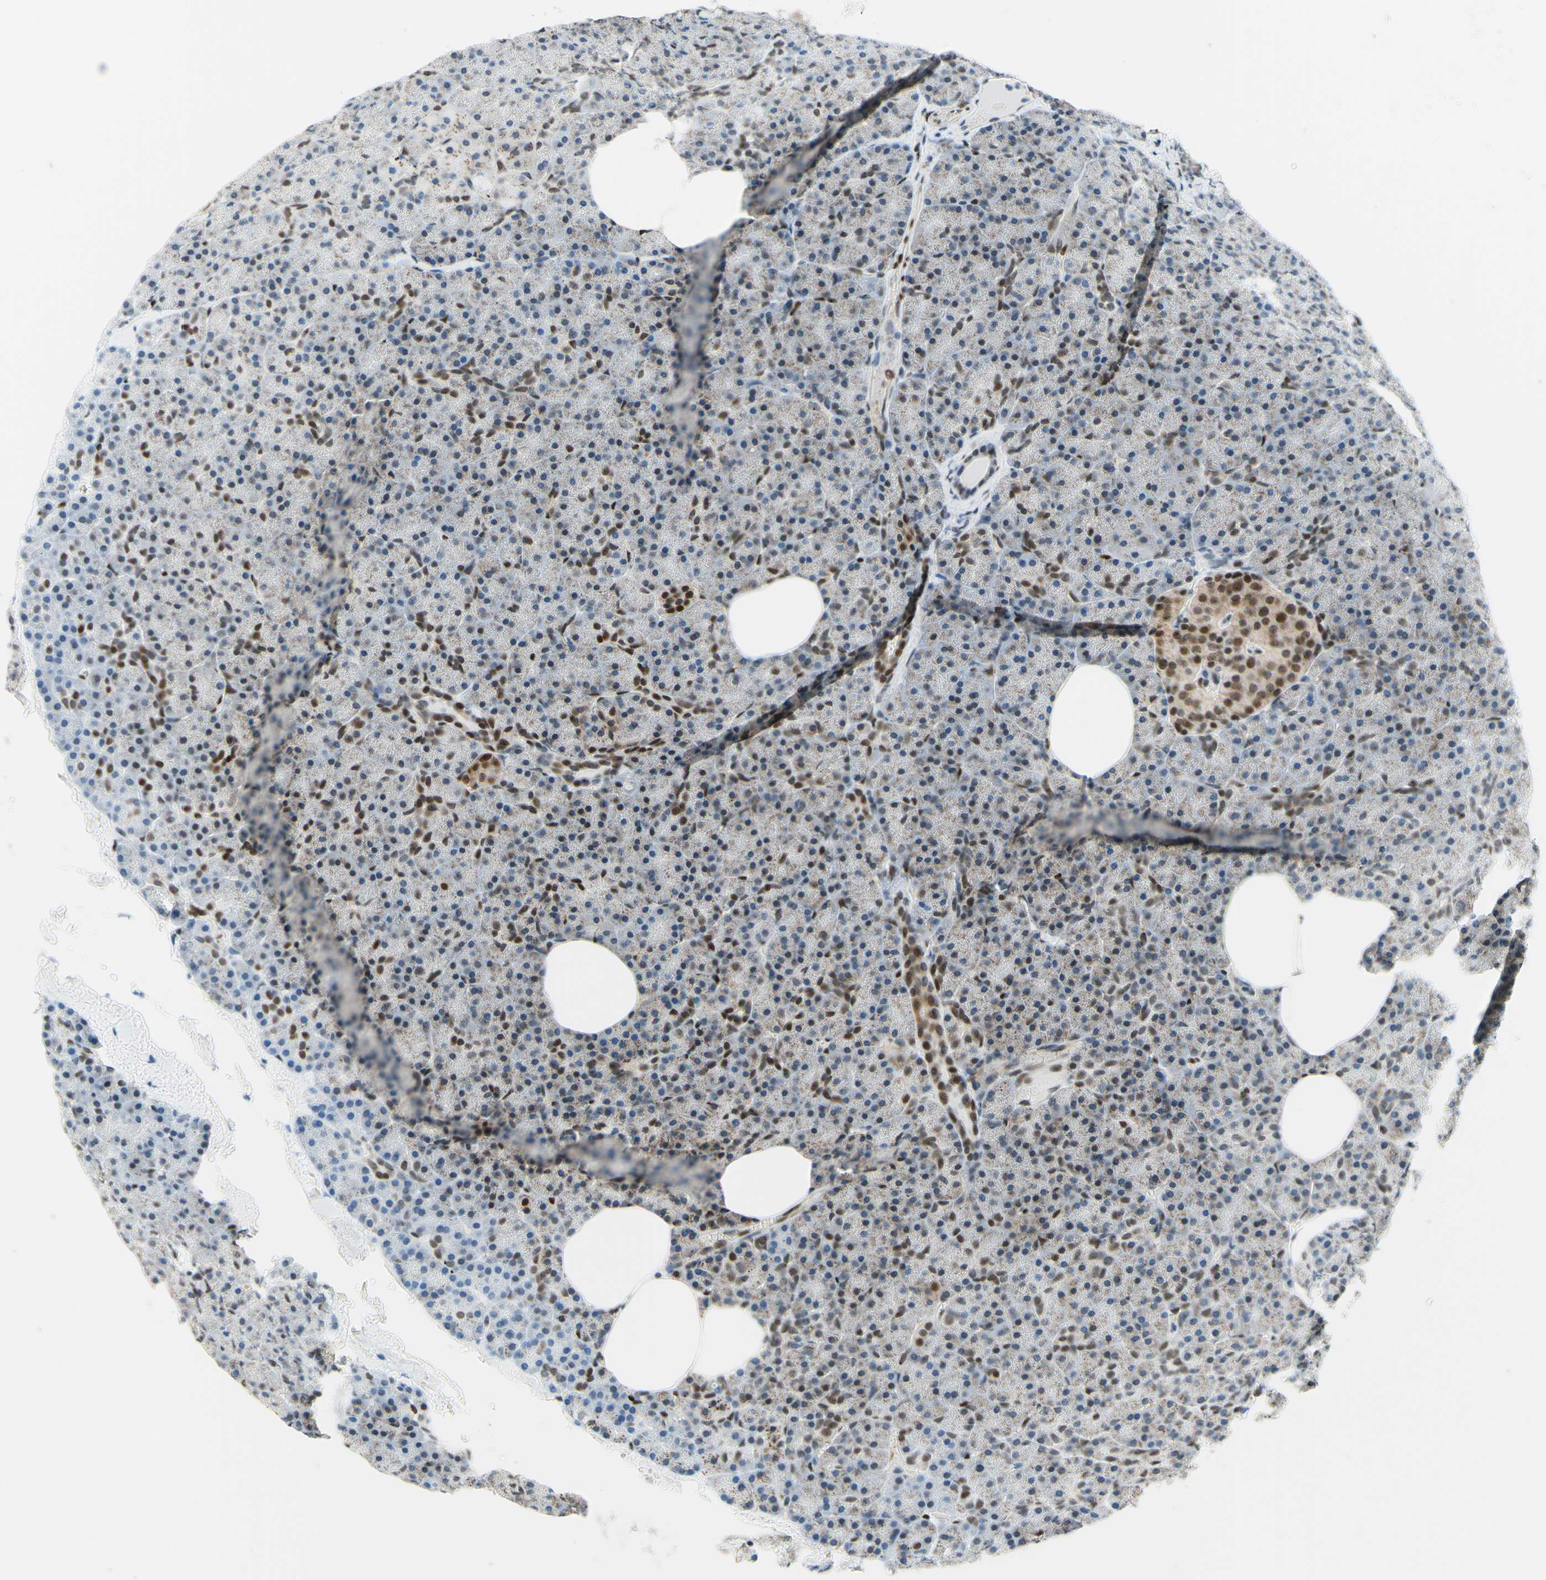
{"staining": {"intensity": "weak", "quantity": "25%-75%", "location": "cytoplasmic/membranous,nuclear"}, "tissue": "pancreas", "cell_type": "Exocrine glandular cells", "image_type": "normal", "snomed": [{"axis": "morphology", "description": "Normal tissue, NOS"}, {"axis": "topography", "description": "Pancreas"}], "caption": "The photomicrograph demonstrates immunohistochemical staining of normal pancreas. There is weak cytoplasmic/membranous,nuclear staining is present in about 25%-75% of exocrine glandular cells.", "gene": "CBX7", "patient": {"sex": "female", "age": 35}}